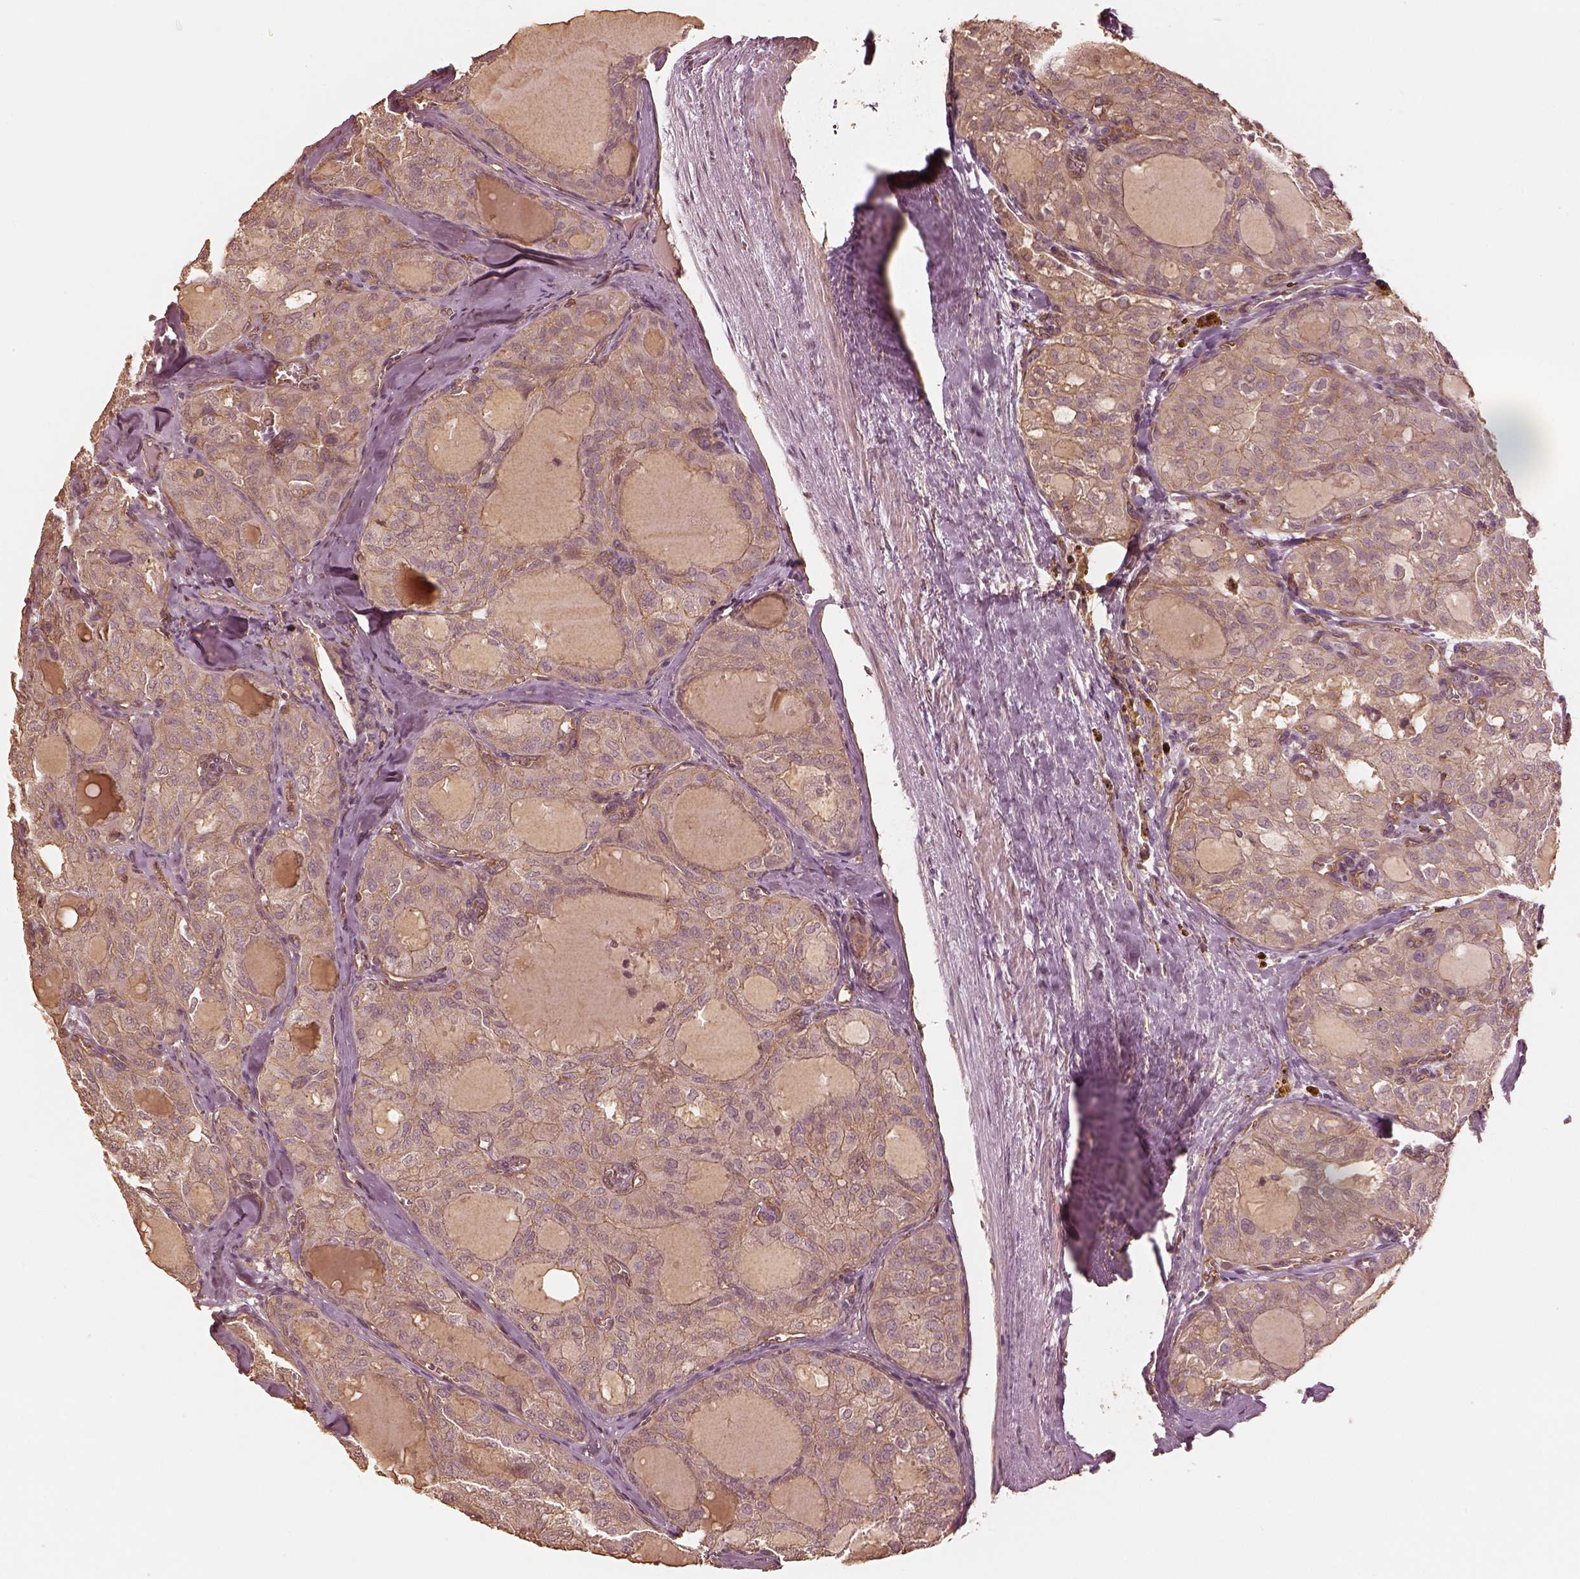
{"staining": {"intensity": "moderate", "quantity": ">75%", "location": "cytoplasmic/membranous"}, "tissue": "thyroid cancer", "cell_type": "Tumor cells", "image_type": "cancer", "snomed": [{"axis": "morphology", "description": "Follicular adenoma carcinoma, NOS"}, {"axis": "topography", "description": "Thyroid gland"}], "caption": "Moderate cytoplasmic/membranous staining for a protein is identified in approximately >75% of tumor cells of follicular adenoma carcinoma (thyroid) using immunohistochemistry (IHC).", "gene": "WDR7", "patient": {"sex": "male", "age": 75}}